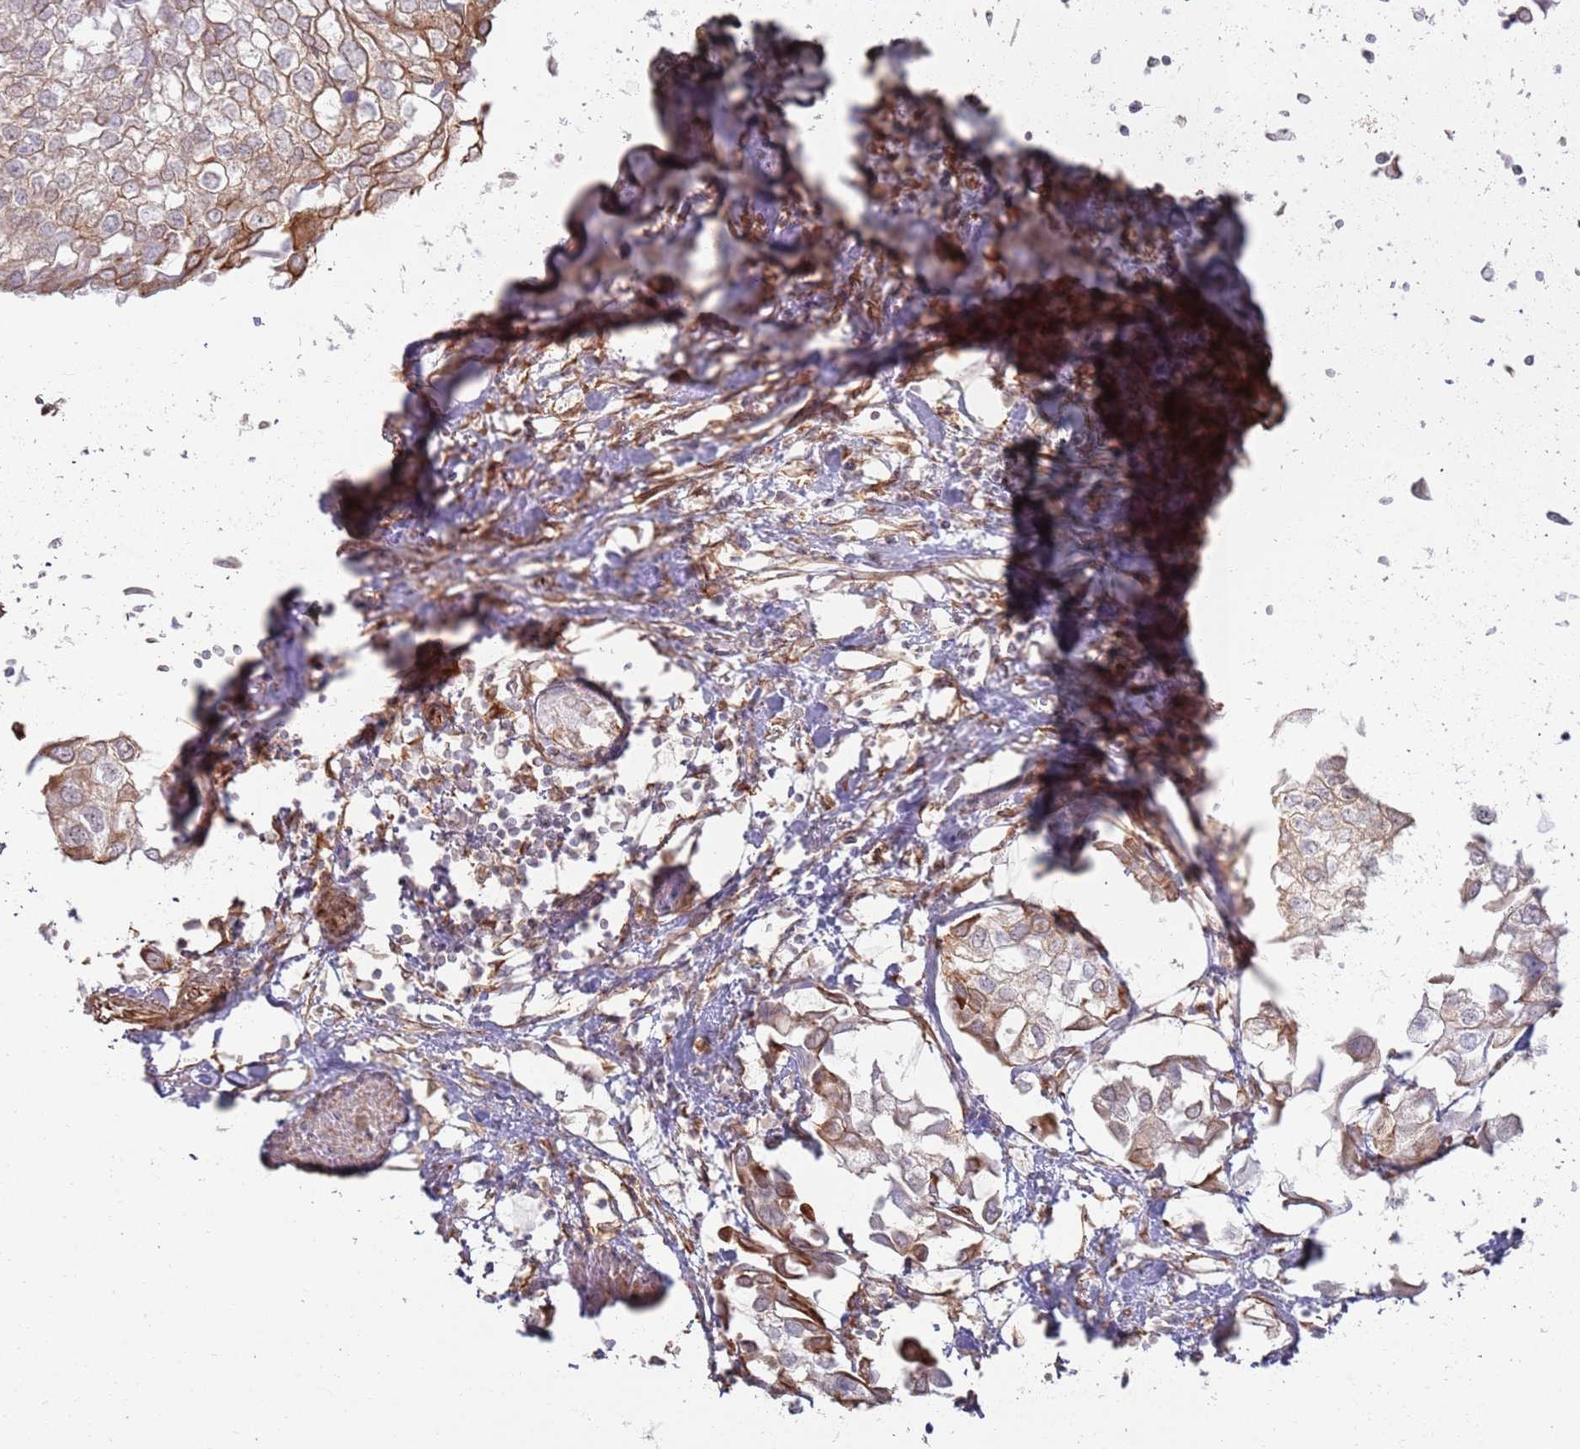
{"staining": {"intensity": "moderate", "quantity": "<25%", "location": "cytoplasmic/membranous"}, "tissue": "urothelial cancer", "cell_type": "Tumor cells", "image_type": "cancer", "snomed": [{"axis": "morphology", "description": "Urothelial carcinoma, High grade"}, {"axis": "topography", "description": "Urinary bladder"}], "caption": "Immunohistochemical staining of human urothelial carcinoma (high-grade) demonstrates moderate cytoplasmic/membranous protein expression in approximately <25% of tumor cells. (brown staining indicates protein expression, while blue staining denotes nuclei).", "gene": "PHF21A", "patient": {"sex": "male", "age": 64}}